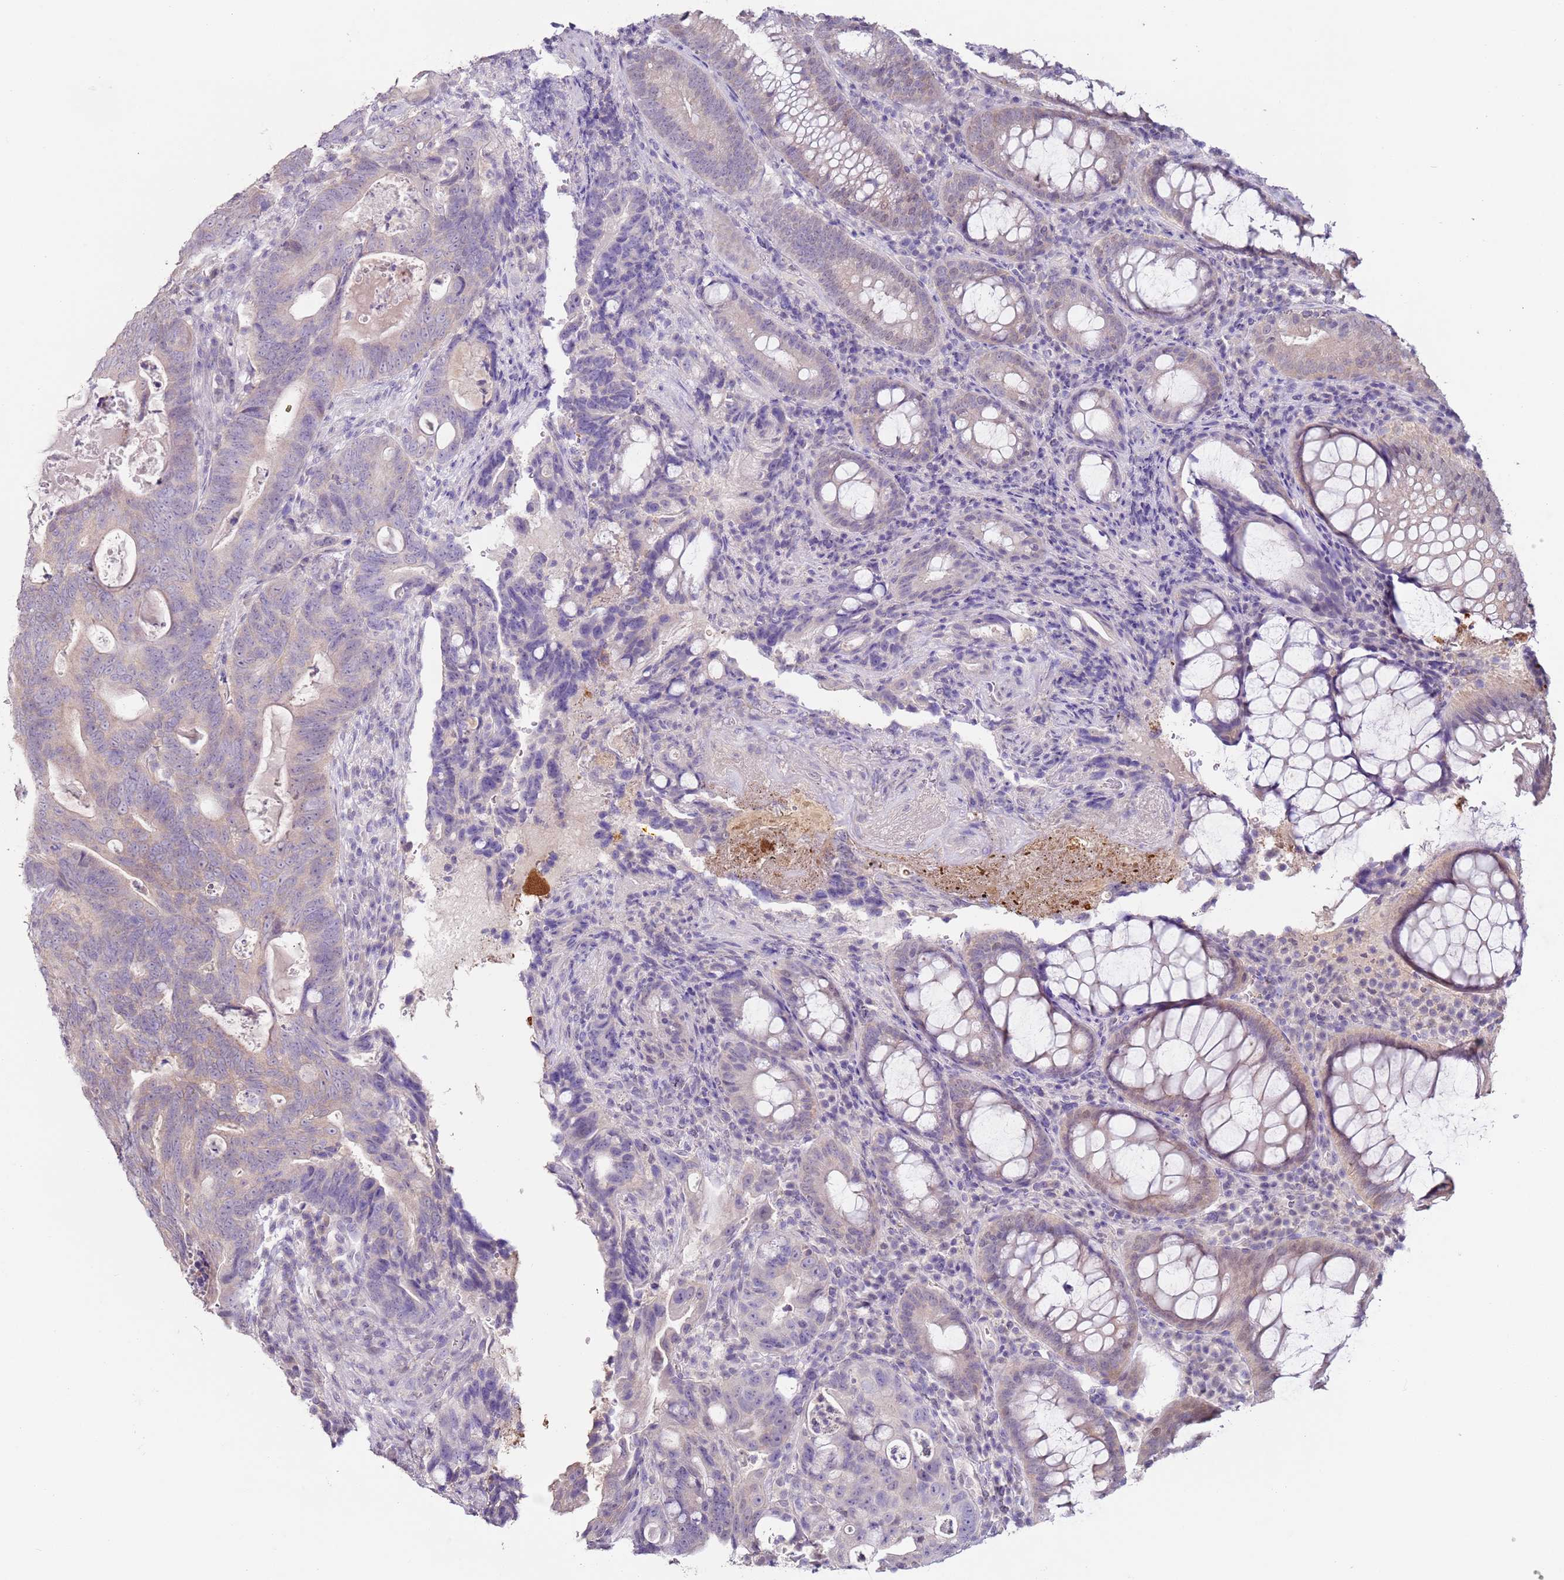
{"staining": {"intensity": "negative", "quantity": "none", "location": "none"}, "tissue": "colorectal cancer", "cell_type": "Tumor cells", "image_type": "cancer", "snomed": [{"axis": "morphology", "description": "Adenocarcinoma, NOS"}, {"axis": "topography", "description": "Colon"}], "caption": "Tumor cells are negative for brown protein staining in colorectal adenocarcinoma.", "gene": "MDH1", "patient": {"sex": "female", "age": 82}}